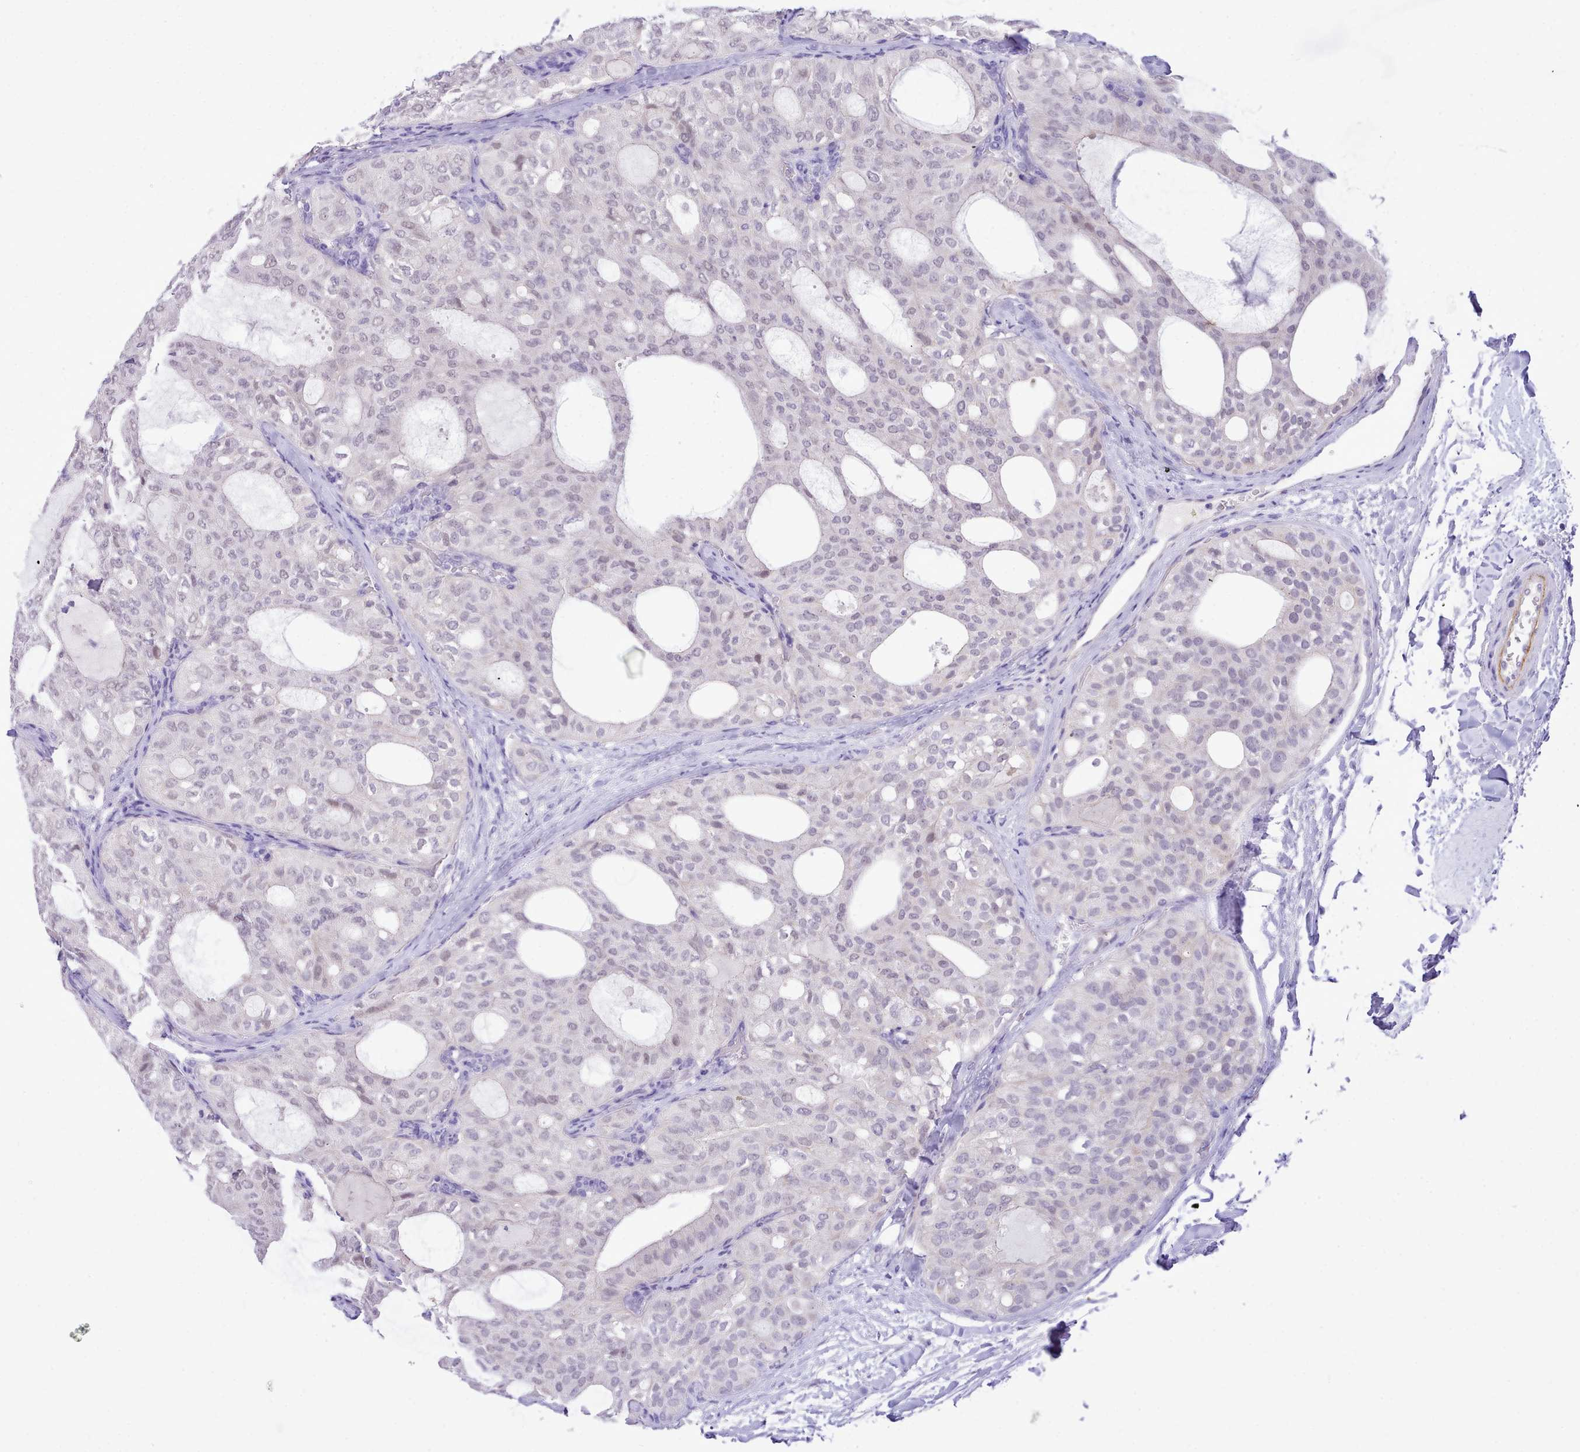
{"staining": {"intensity": "weak", "quantity": "<25%", "location": "nuclear"}, "tissue": "thyroid cancer", "cell_type": "Tumor cells", "image_type": "cancer", "snomed": [{"axis": "morphology", "description": "Follicular adenoma carcinoma, NOS"}, {"axis": "topography", "description": "Thyroid gland"}], "caption": "Immunohistochemical staining of thyroid cancer (follicular adenoma carcinoma) displays no significant expression in tumor cells. (Stains: DAB IHC with hematoxylin counter stain, Microscopy: brightfield microscopy at high magnification).", "gene": "LRRC37A", "patient": {"sex": "male", "age": 75}}